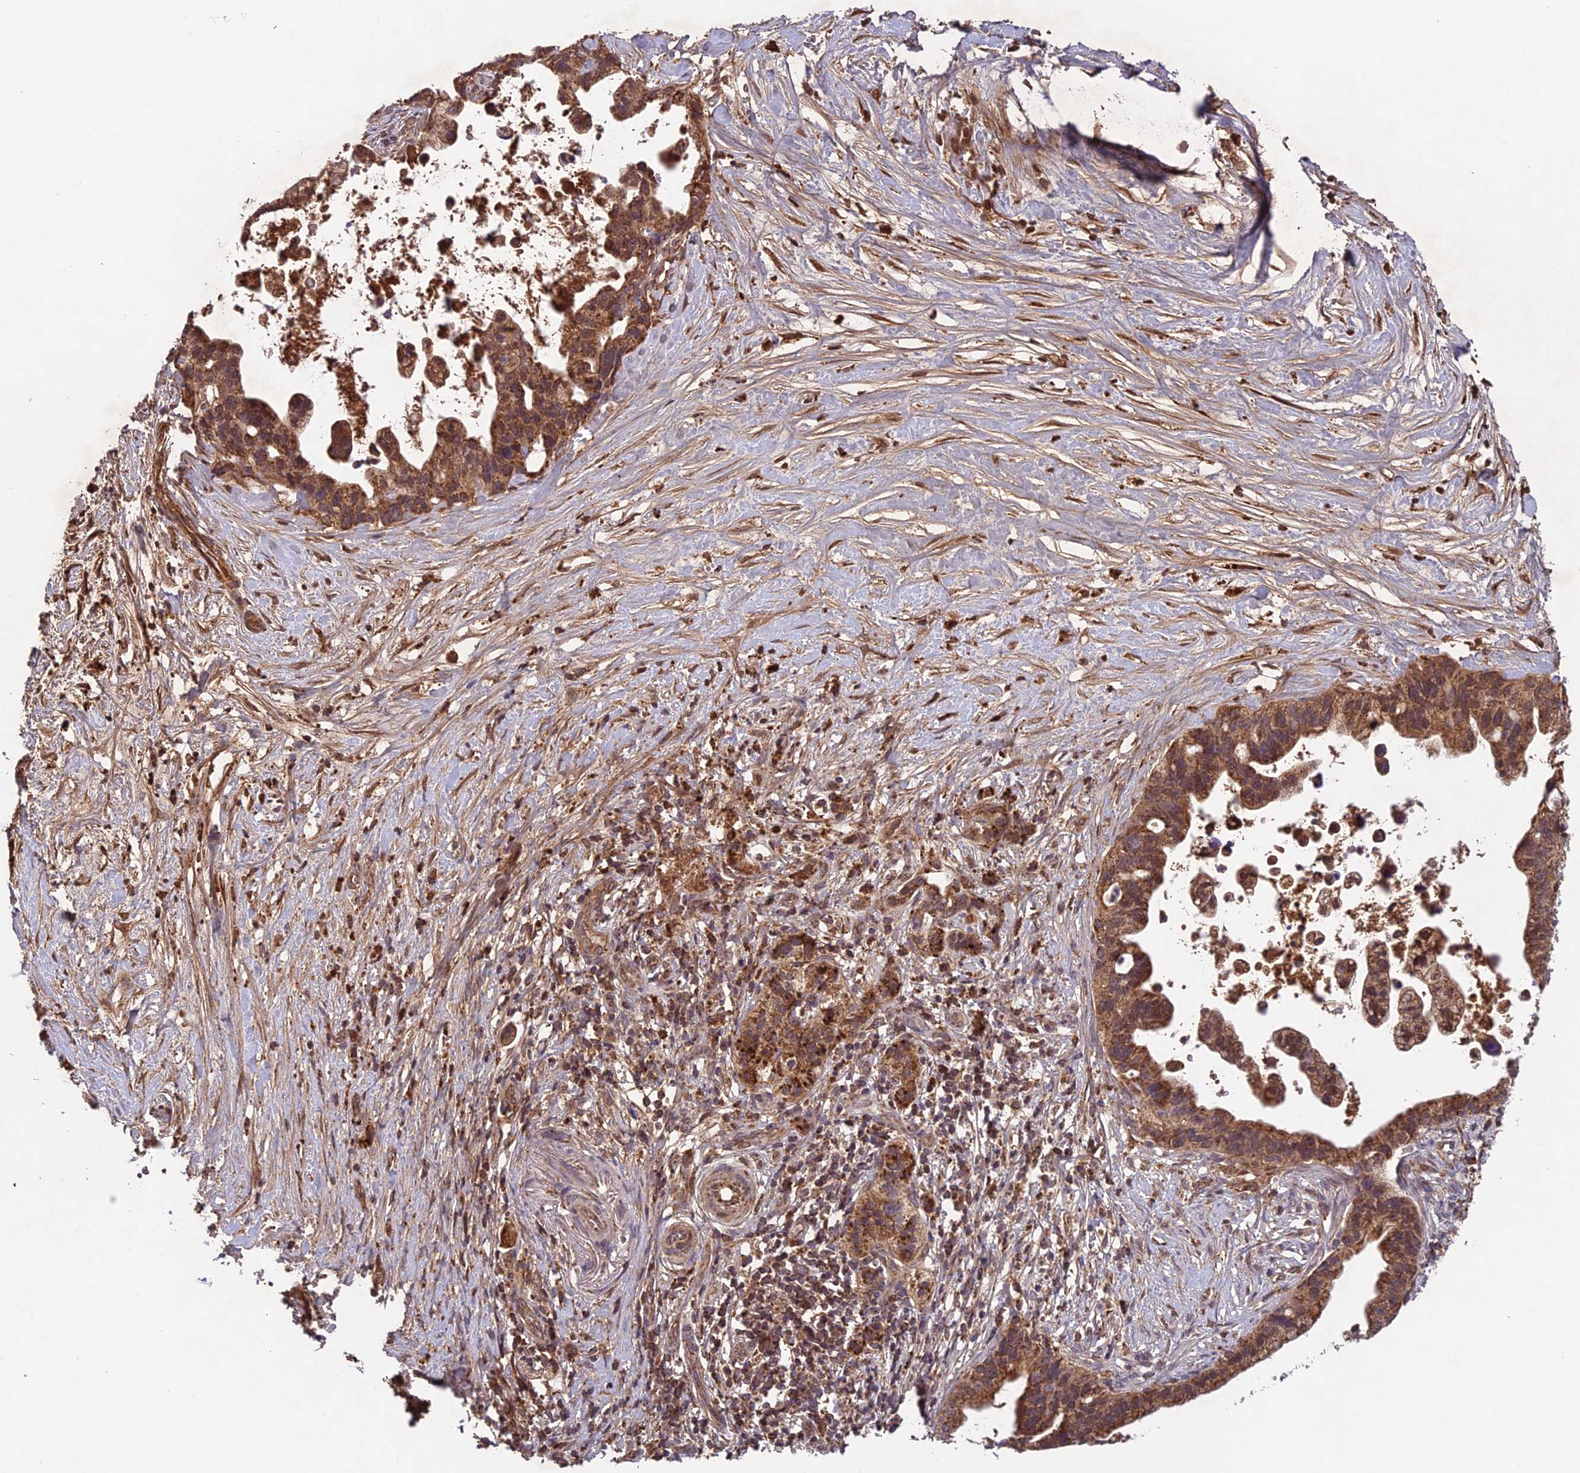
{"staining": {"intensity": "strong", "quantity": ">75%", "location": "cytoplasmic/membranous"}, "tissue": "pancreatic cancer", "cell_type": "Tumor cells", "image_type": "cancer", "snomed": [{"axis": "morphology", "description": "Adenocarcinoma, NOS"}, {"axis": "topography", "description": "Pancreas"}], "caption": "A brown stain labels strong cytoplasmic/membranous staining of a protein in pancreatic cancer tumor cells.", "gene": "CCDC15", "patient": {"sex": "female", "age": 83}}